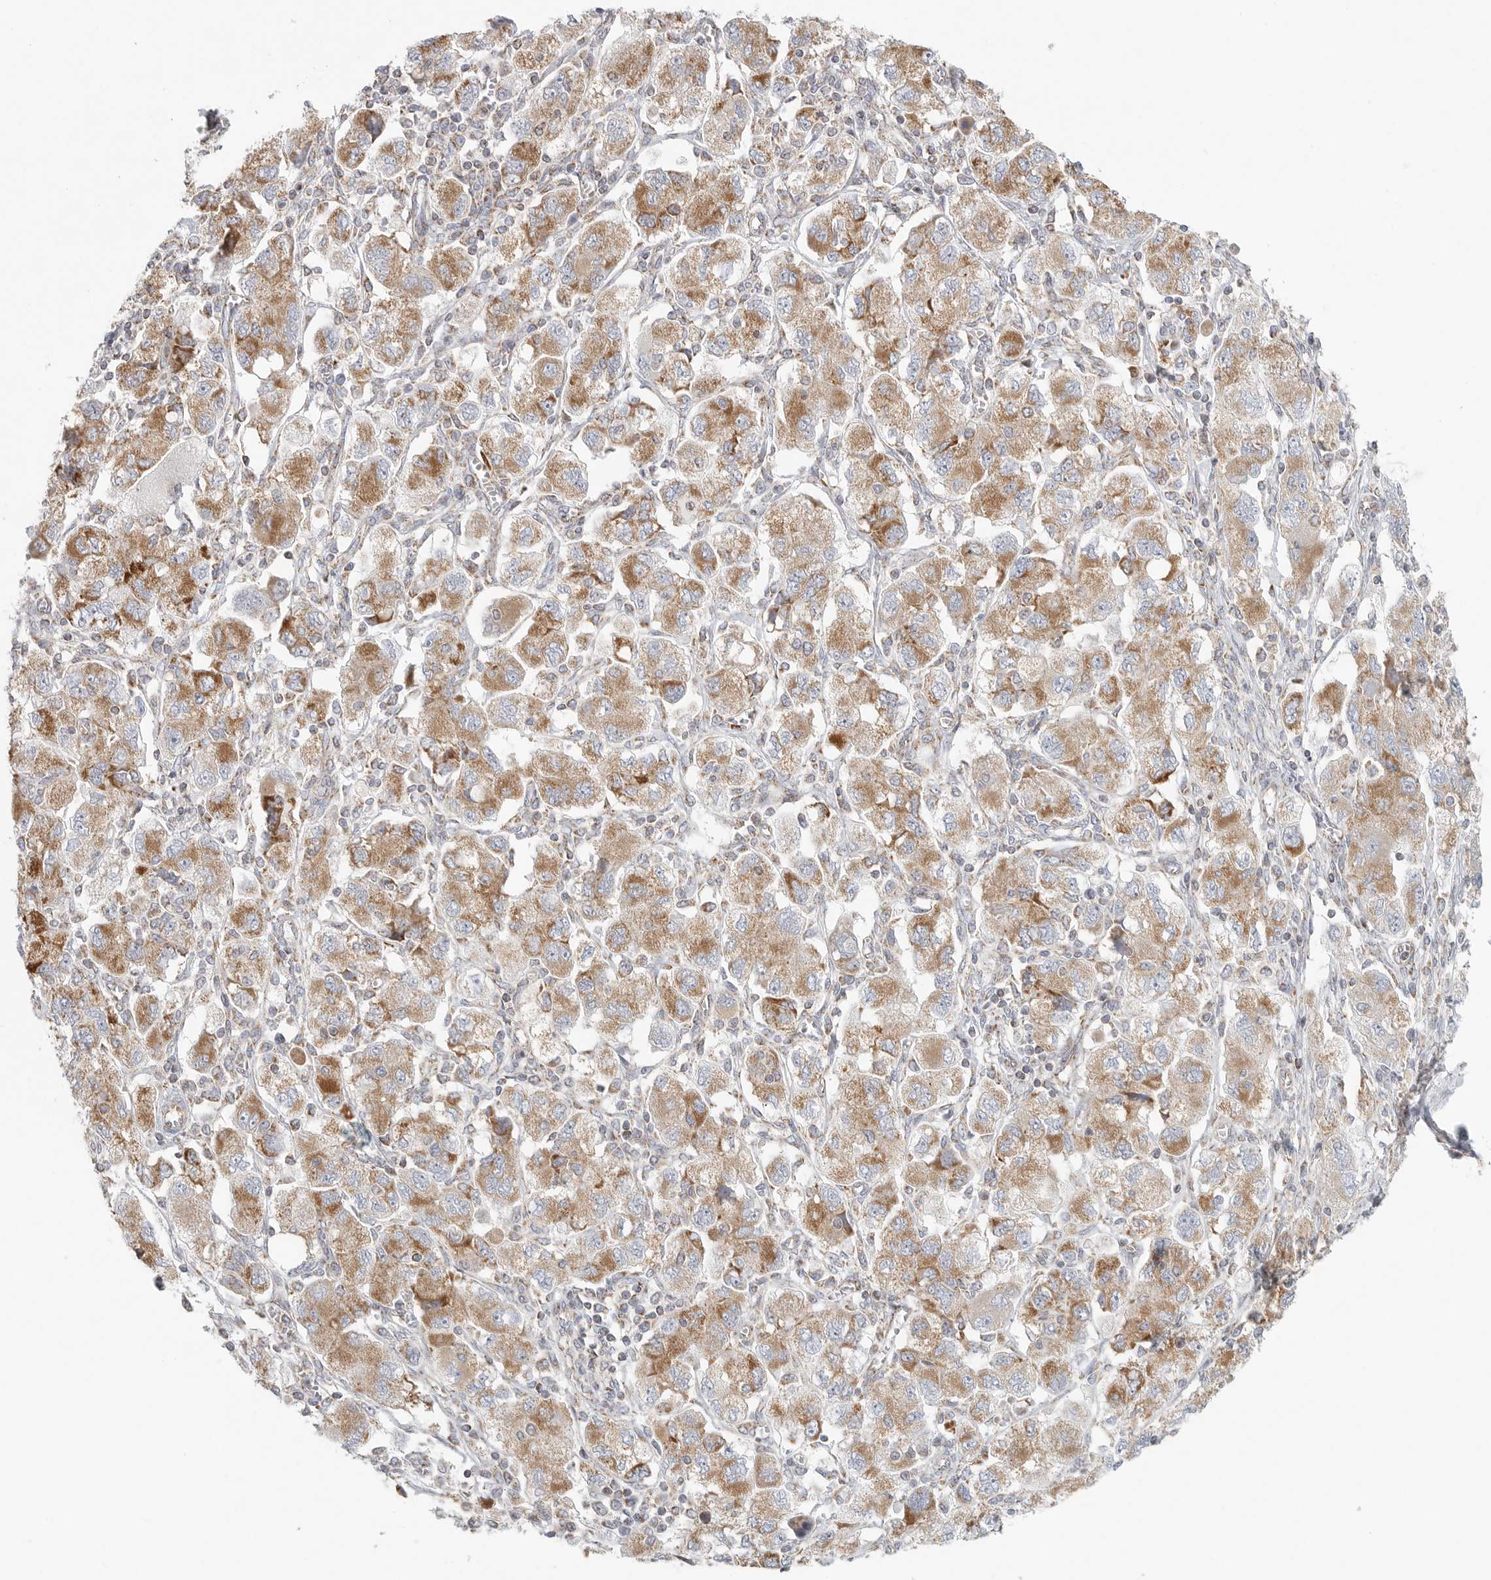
{"staining": {"intensity": "moderate", "quantity": ">75%", "location": "cytoplasmic/membranous"}, "tissue": "ovarian cancer", "cell_type": "Tumor cells", "image_type": "cancer", "snomed": [{"axis": "morphology", "description": "Carcinoma, NOS"}, {"axis": "morphology", "description": "Cystadenocarcinoma, serous, NOS"}, {"axis": "topography", "description": "Ovary"}], "caption": "Immunohistochemistry (IHC) micrograph of neoplastic tissue: human ovarian cancer (carcinoma) stained using immunohistochemistry displays medium levels of moderate protein expression localized specifically in the cytoplasmic/membranous of tumor cells, appearing as a cytoplasmic/membranous brown color.", "gene": "SLC25A26", "patient": {"sex": "female", "age": 69}}